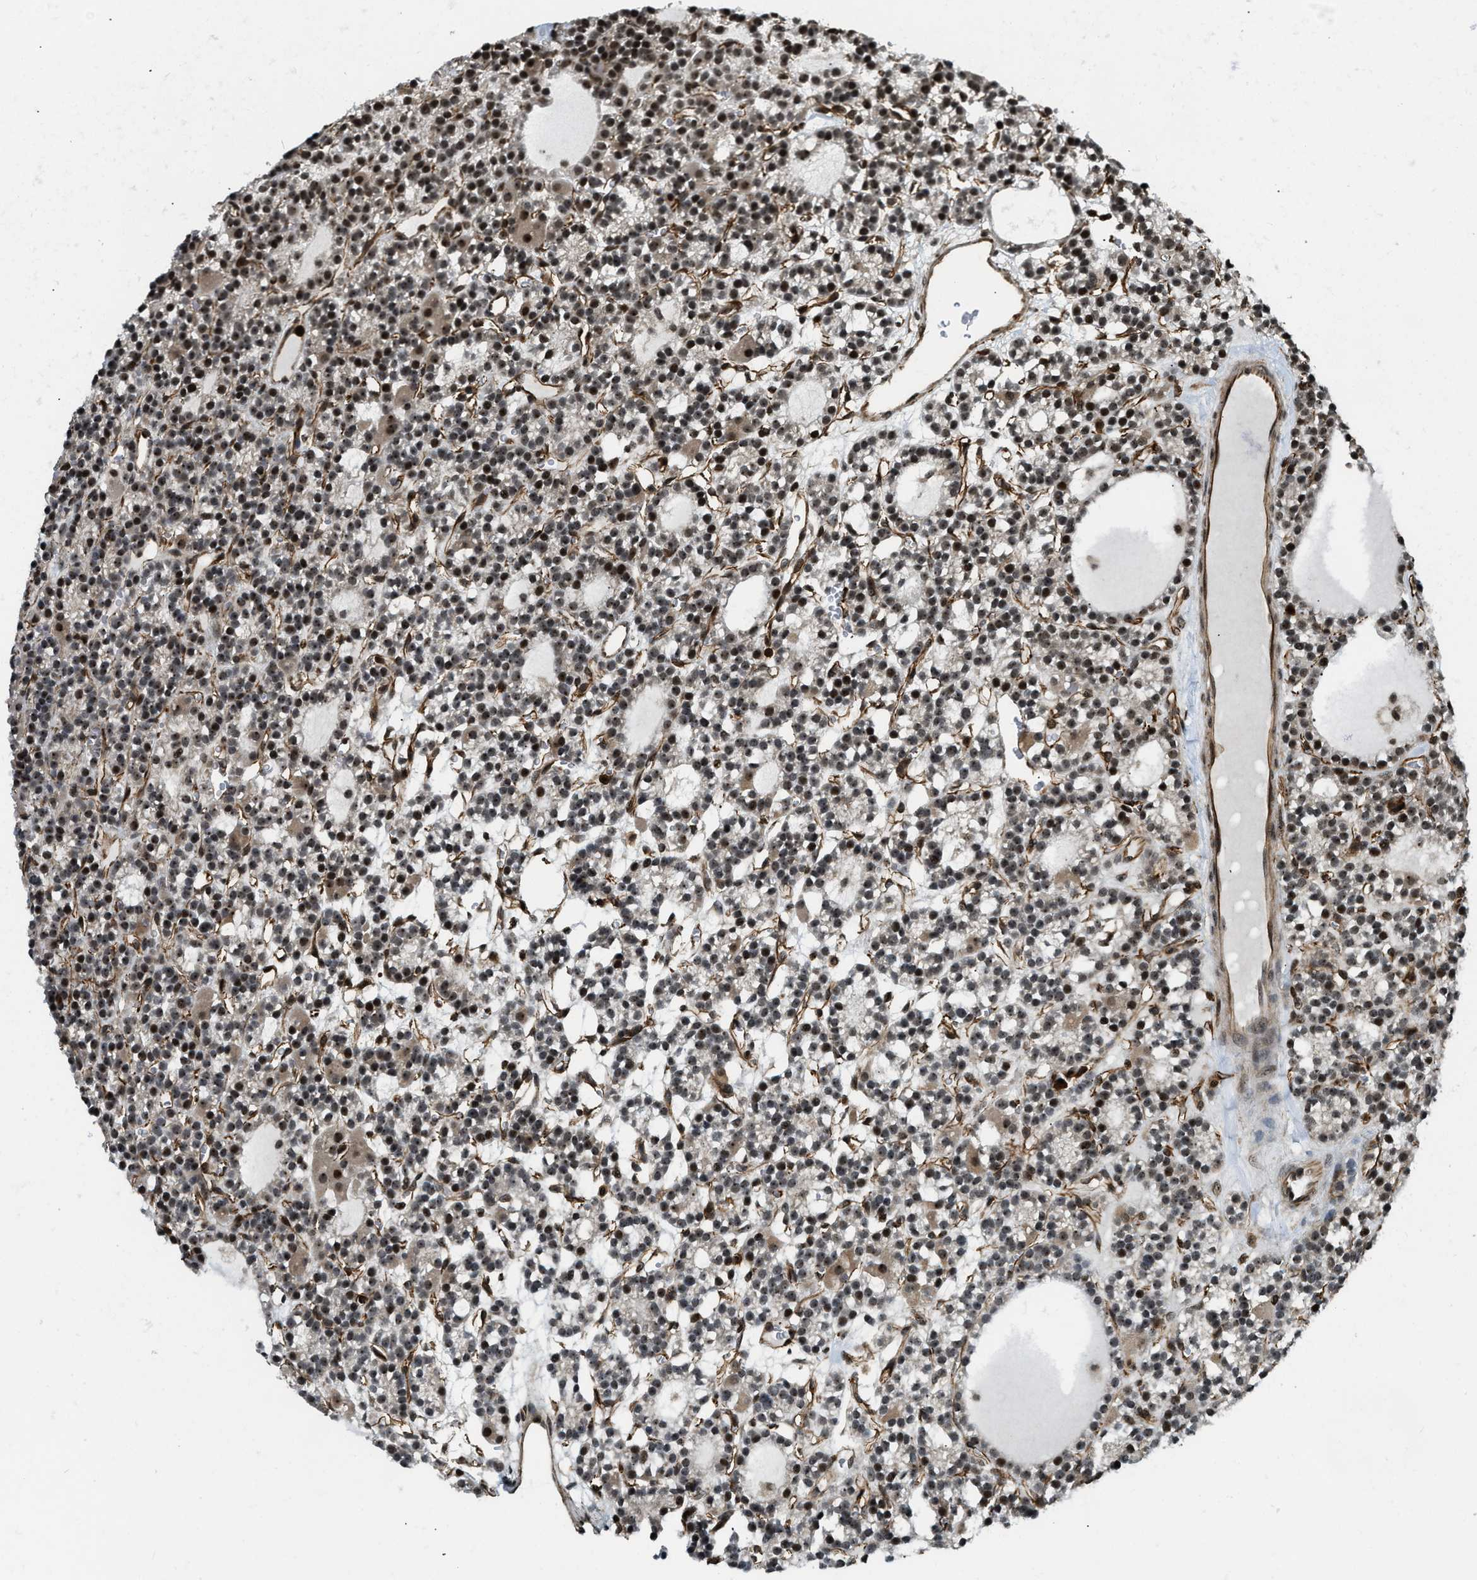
{"staining": {"intensity": "strong", "quantity": "25%-75%", "location": "nuclear"}, "tissue": "parathyroid gland", "cell_type": "Glandular cells", "image_type": "normal", "snomed": [{"axis": "morphology", "description": "Normal tissue, NOS"}, {"axis": "morphology", "description": "Adenoma, NOS"}, {"axis": "topography", "description": "Parathyroid gland"}], "caption": "Protein staining exhibits strong nuclear staining in about 25%-75% of glandular cells in benign parathyroid gland. Nuclei are stained in blue.", "gene": "E2F1", "patient": {"sex": "female", "age": 58}}